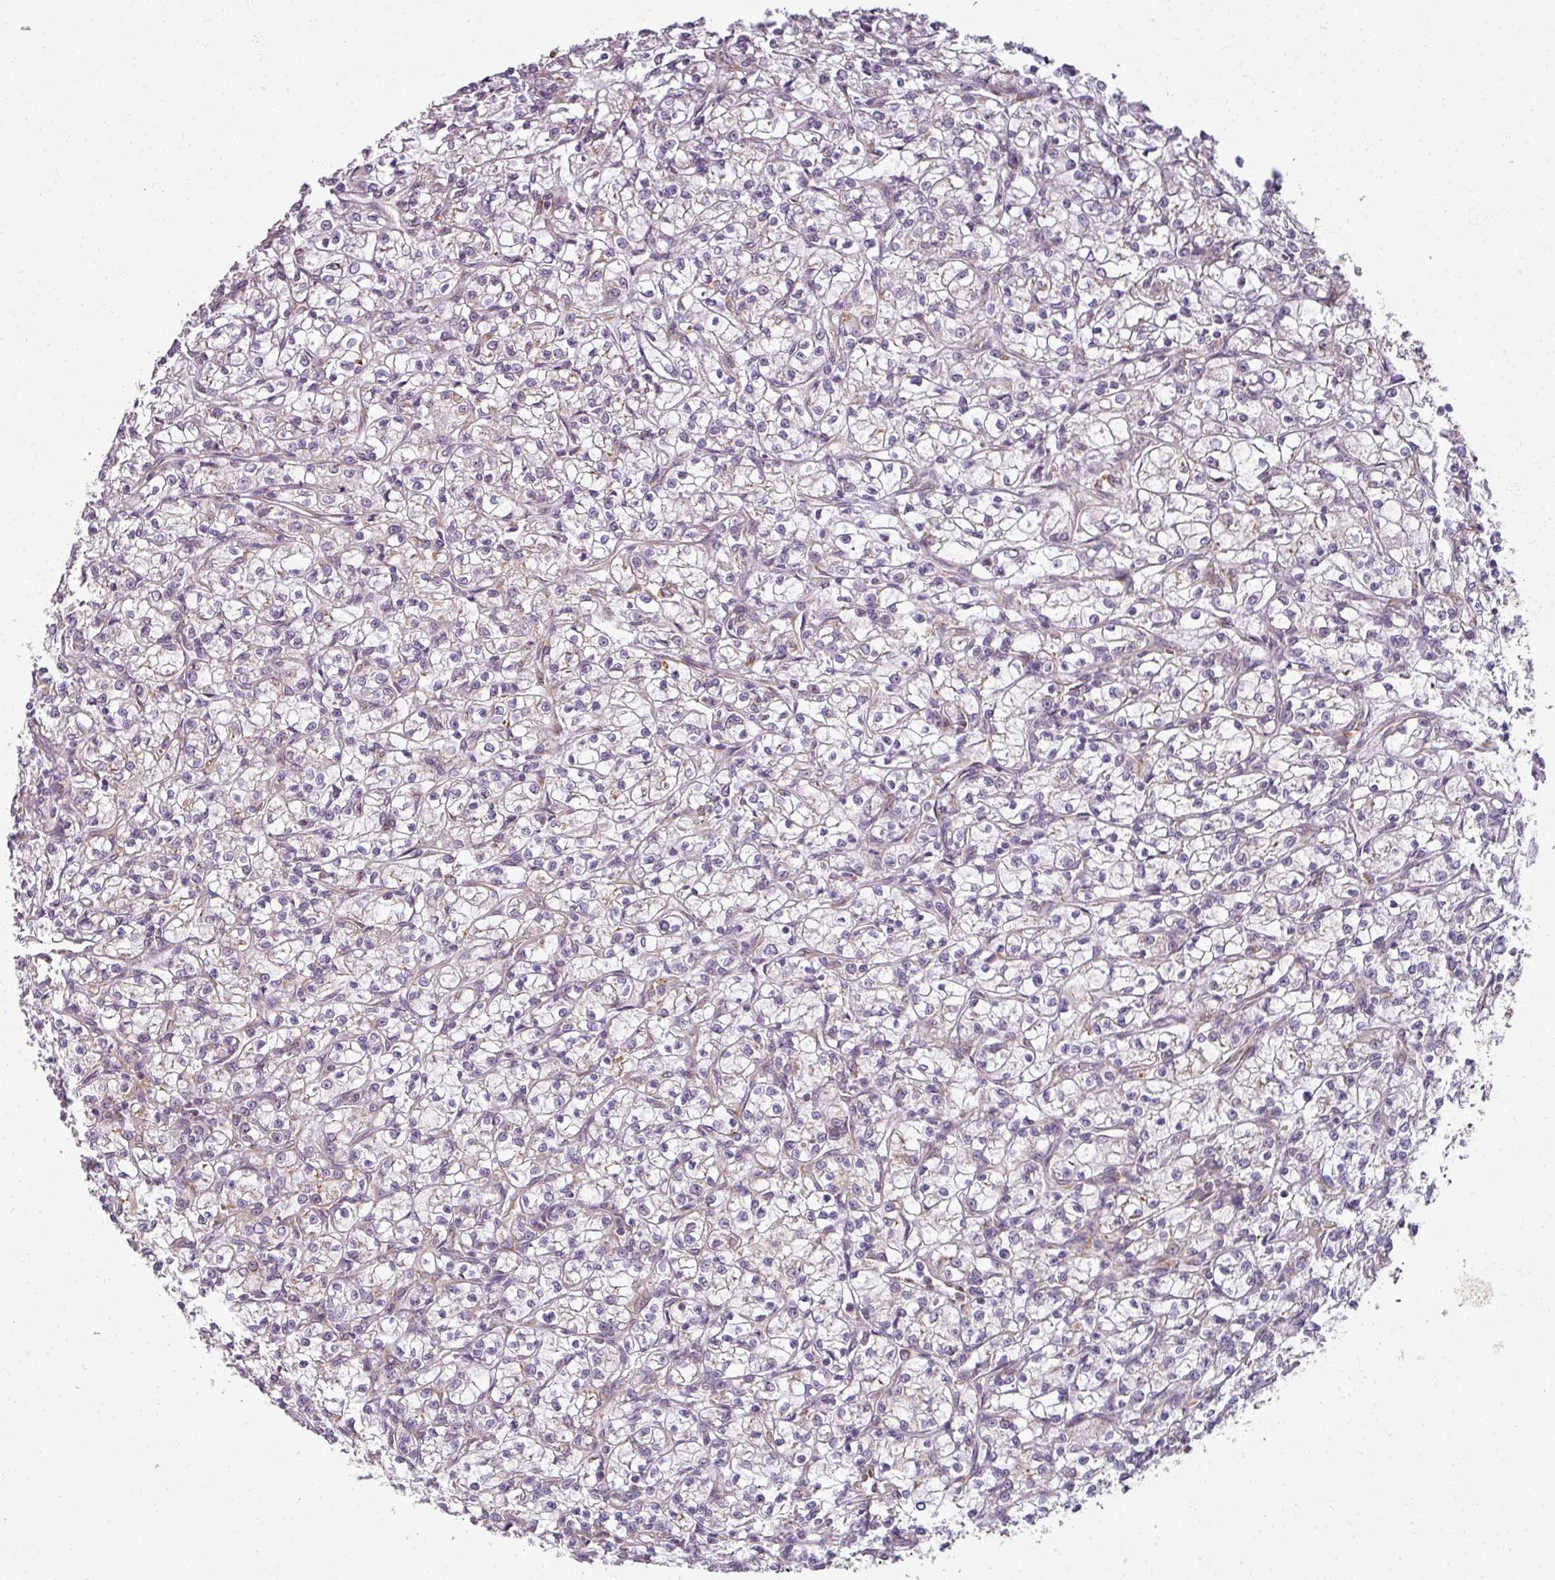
{"staining": {"intensity": "negative", "quantity": "none", "location": "none"}, "tissue": "renal cancer", "cell_type": "Tumor cells", "image_type": "cancer", "snomed": [{"axis": "morphology", "description": "Adenocarcinoma, NOS"}, {"axis": "topography", "description": "Kidney"}], "caption": "Immunohistochemical staining of renal cancer demonstrates no significant staining in tumor cells.", "gene": "AGPAT4", "patient": {"sex": "female", "age": 59}}